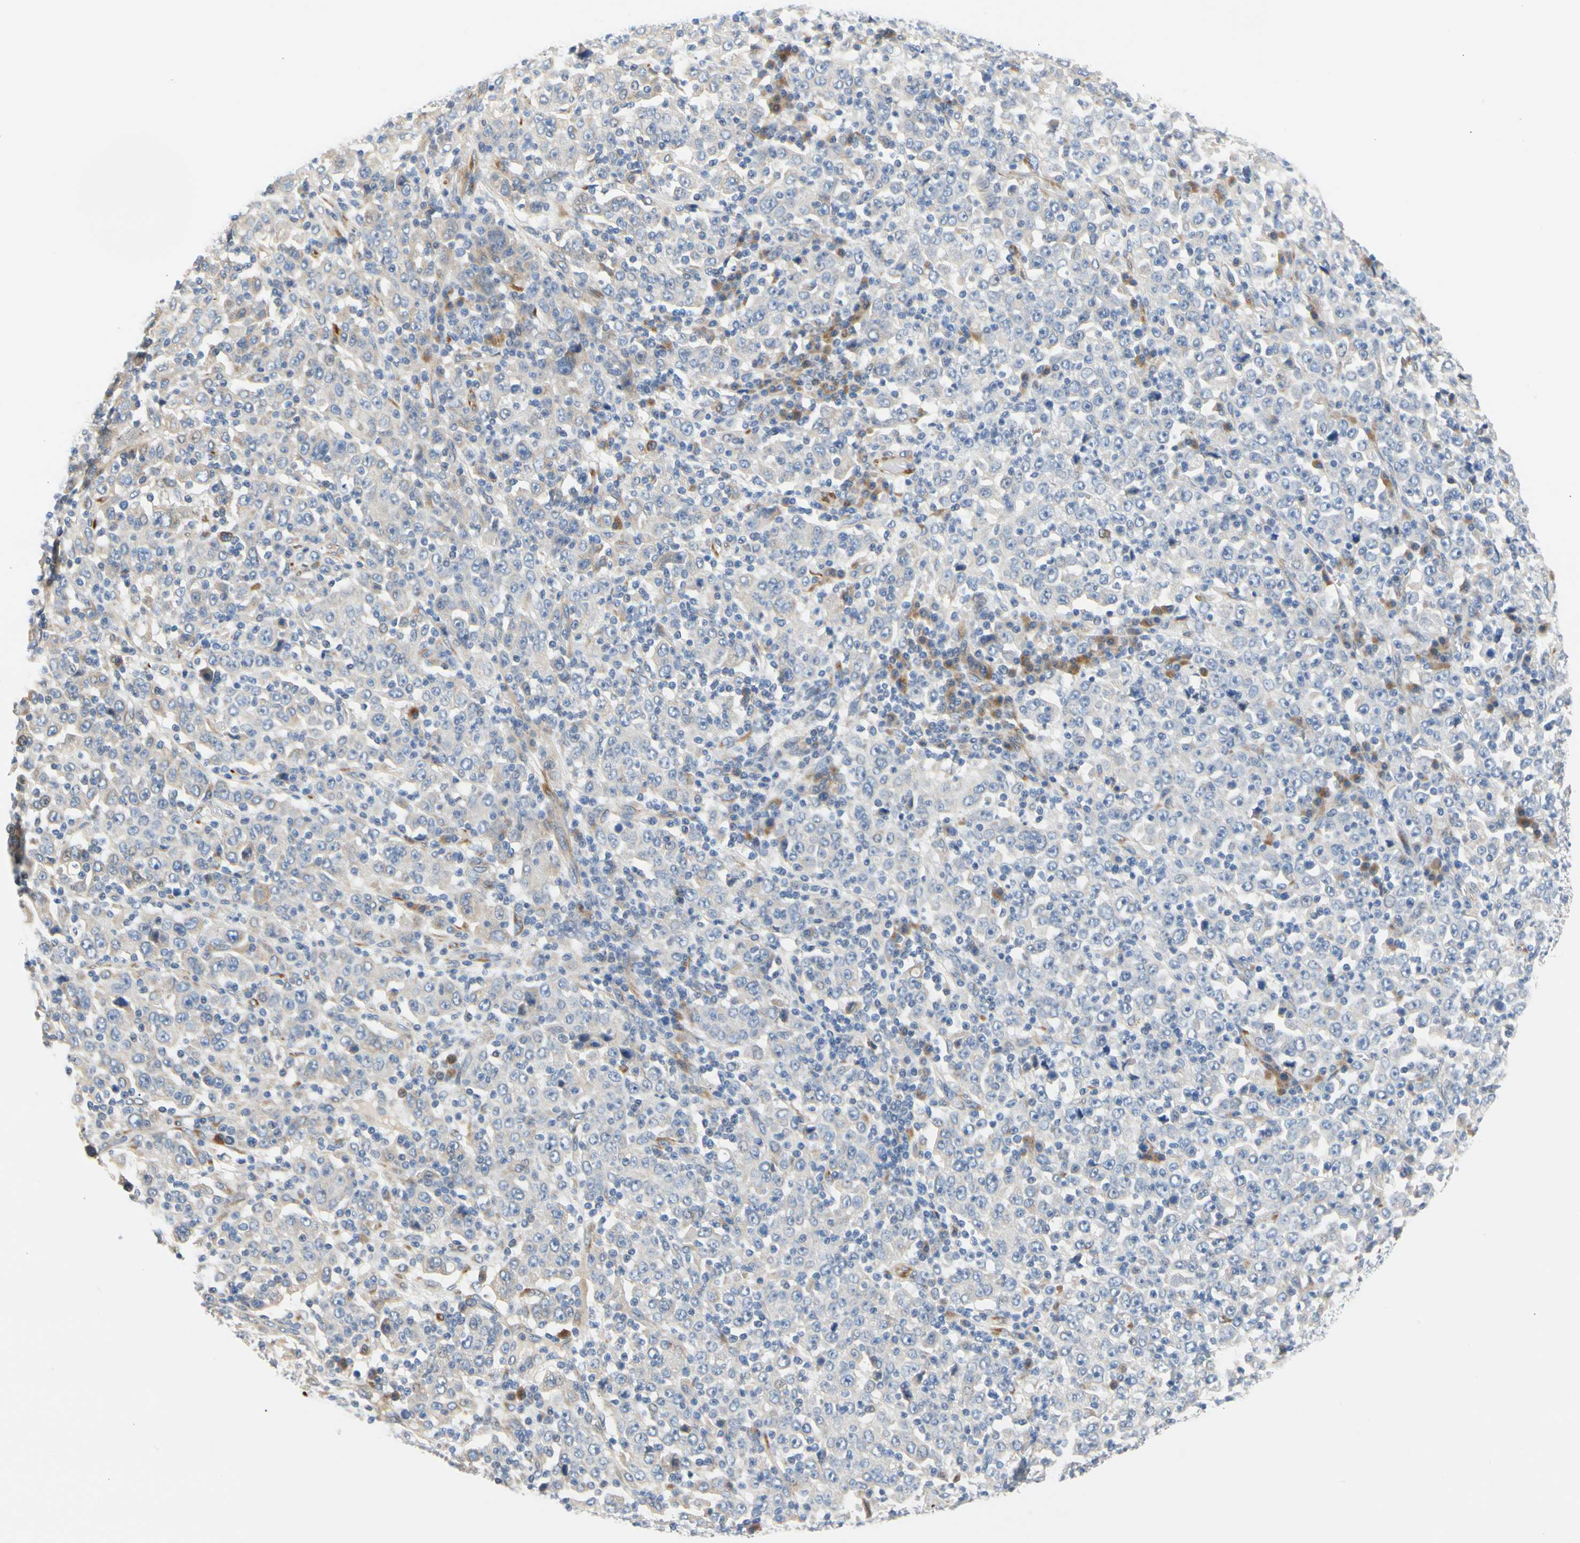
{"staining": {"intensity": "negative", "quantity": "none", "location": "none"}, "tissue": "stomach cancer", "cell_type": "Tumor cells", "image_type": "cancer", "snomed": [{"axis": "morphology", "description": "Normal tissue, NOS"}, {"axis": "morphology", "description": "Adenocarcinoma, NOS"}, {"axis": "topography", "description": "Stomach, upper"}, {"axis": "topography", "description": "Stomach"}], "caption": "There is no significant expression in tumor cells of stomach adenocarcinoma.", "gene": "ZNF236", "patient": {"sex": "male", "age": 59}}